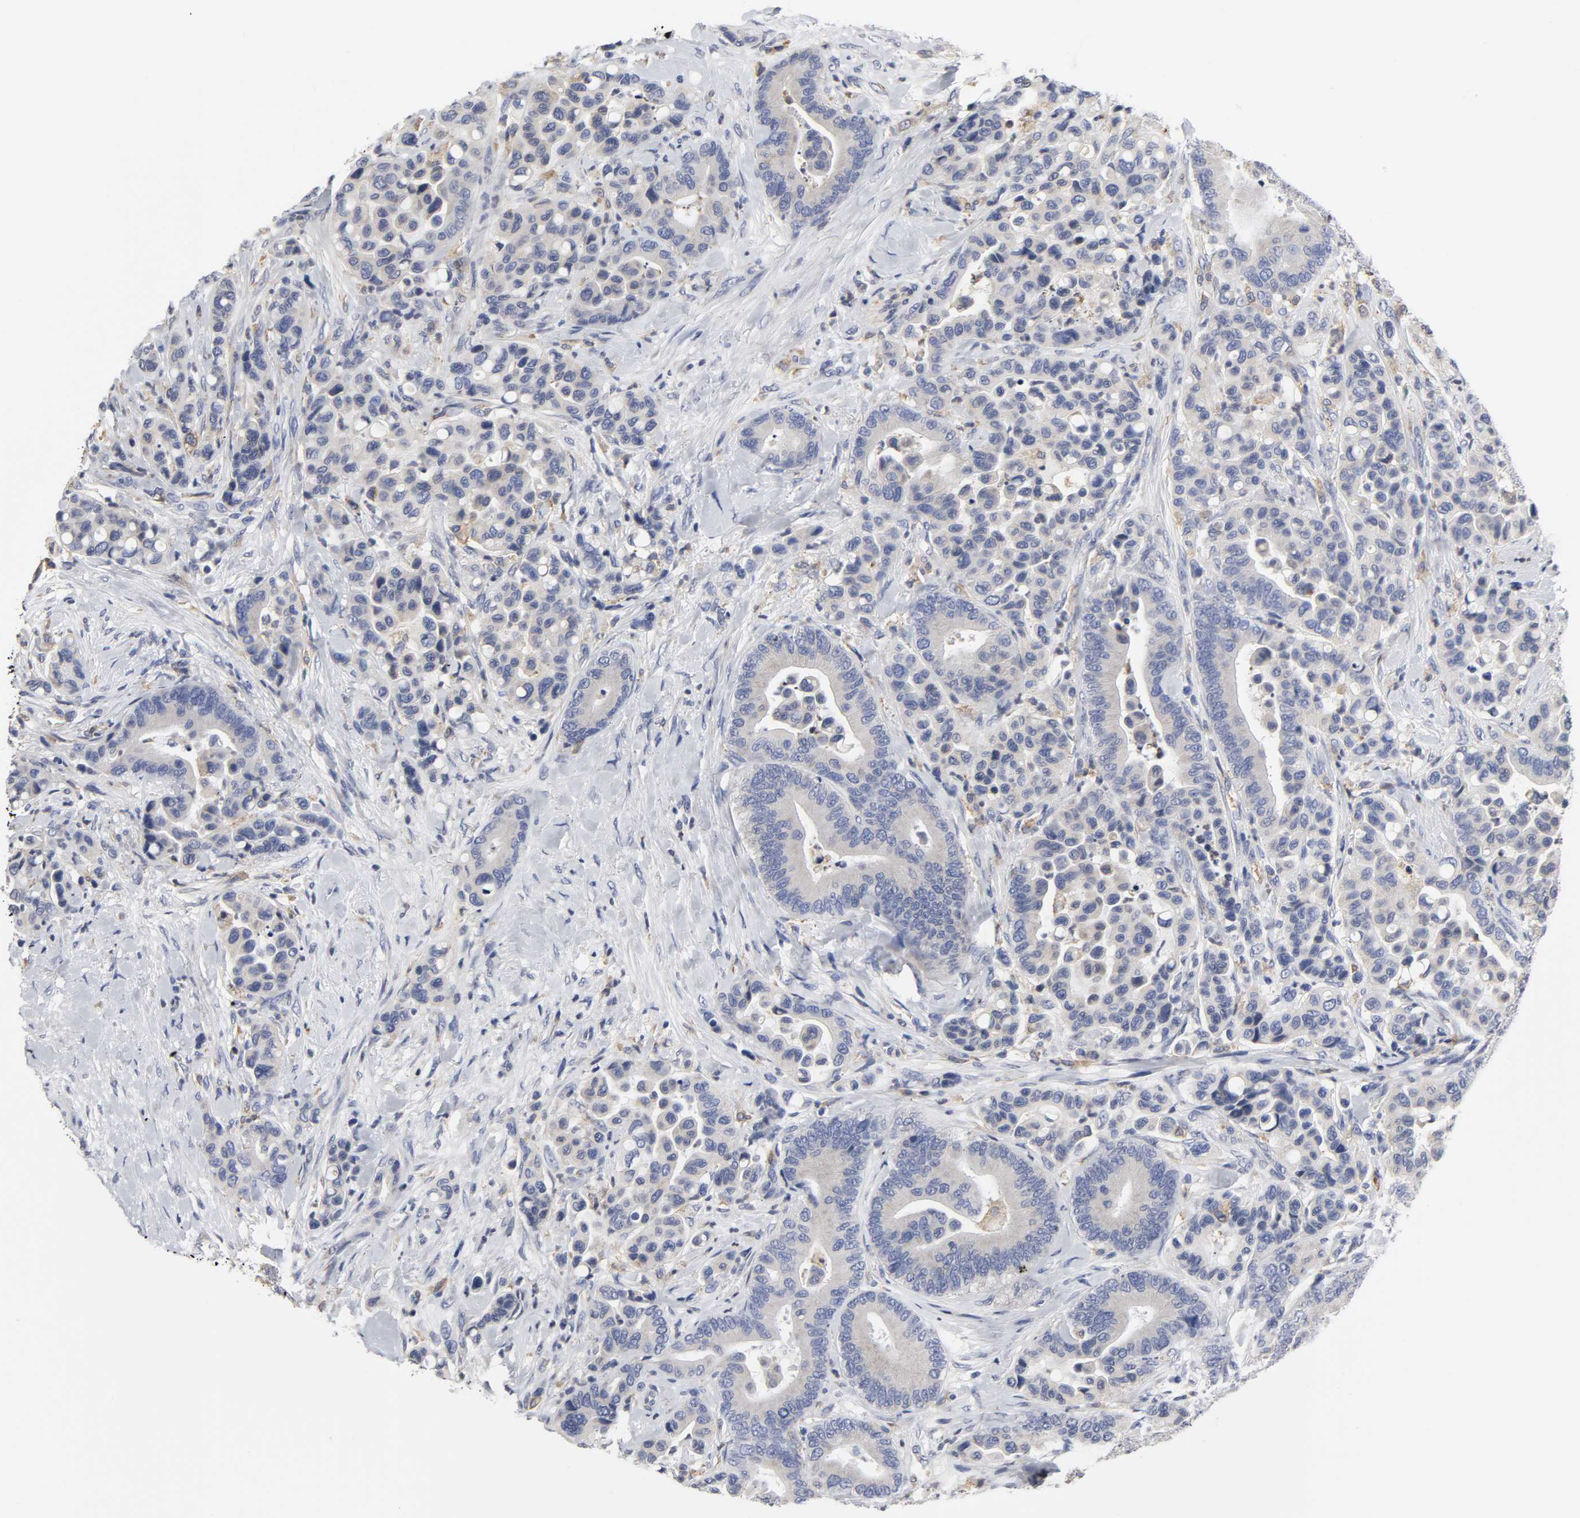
{"staining": {"intensity": "negative", "quantity": "none", "location": "none"}, "tissue": "colorectal cancer", "cell_type": "Tumor cells", "image_type": "cancer", "snomed": [{"axis": "morphology", "description": "Normal tissue, NOS"}, {"axis": "morphology", "description": "Adenocarcinoma, NOS"}, {"axis": "topography", "description": "Colon"}], "caption": "High magnification brightfield microscopy of colorectal cancer (adenocarcinoma) stained with DAB (brown) and counterstained with hematoxylin (blue): tumor cells show no significant expression.", "gene": "HCK", "patient": {"sex": "male", "age": 82}}